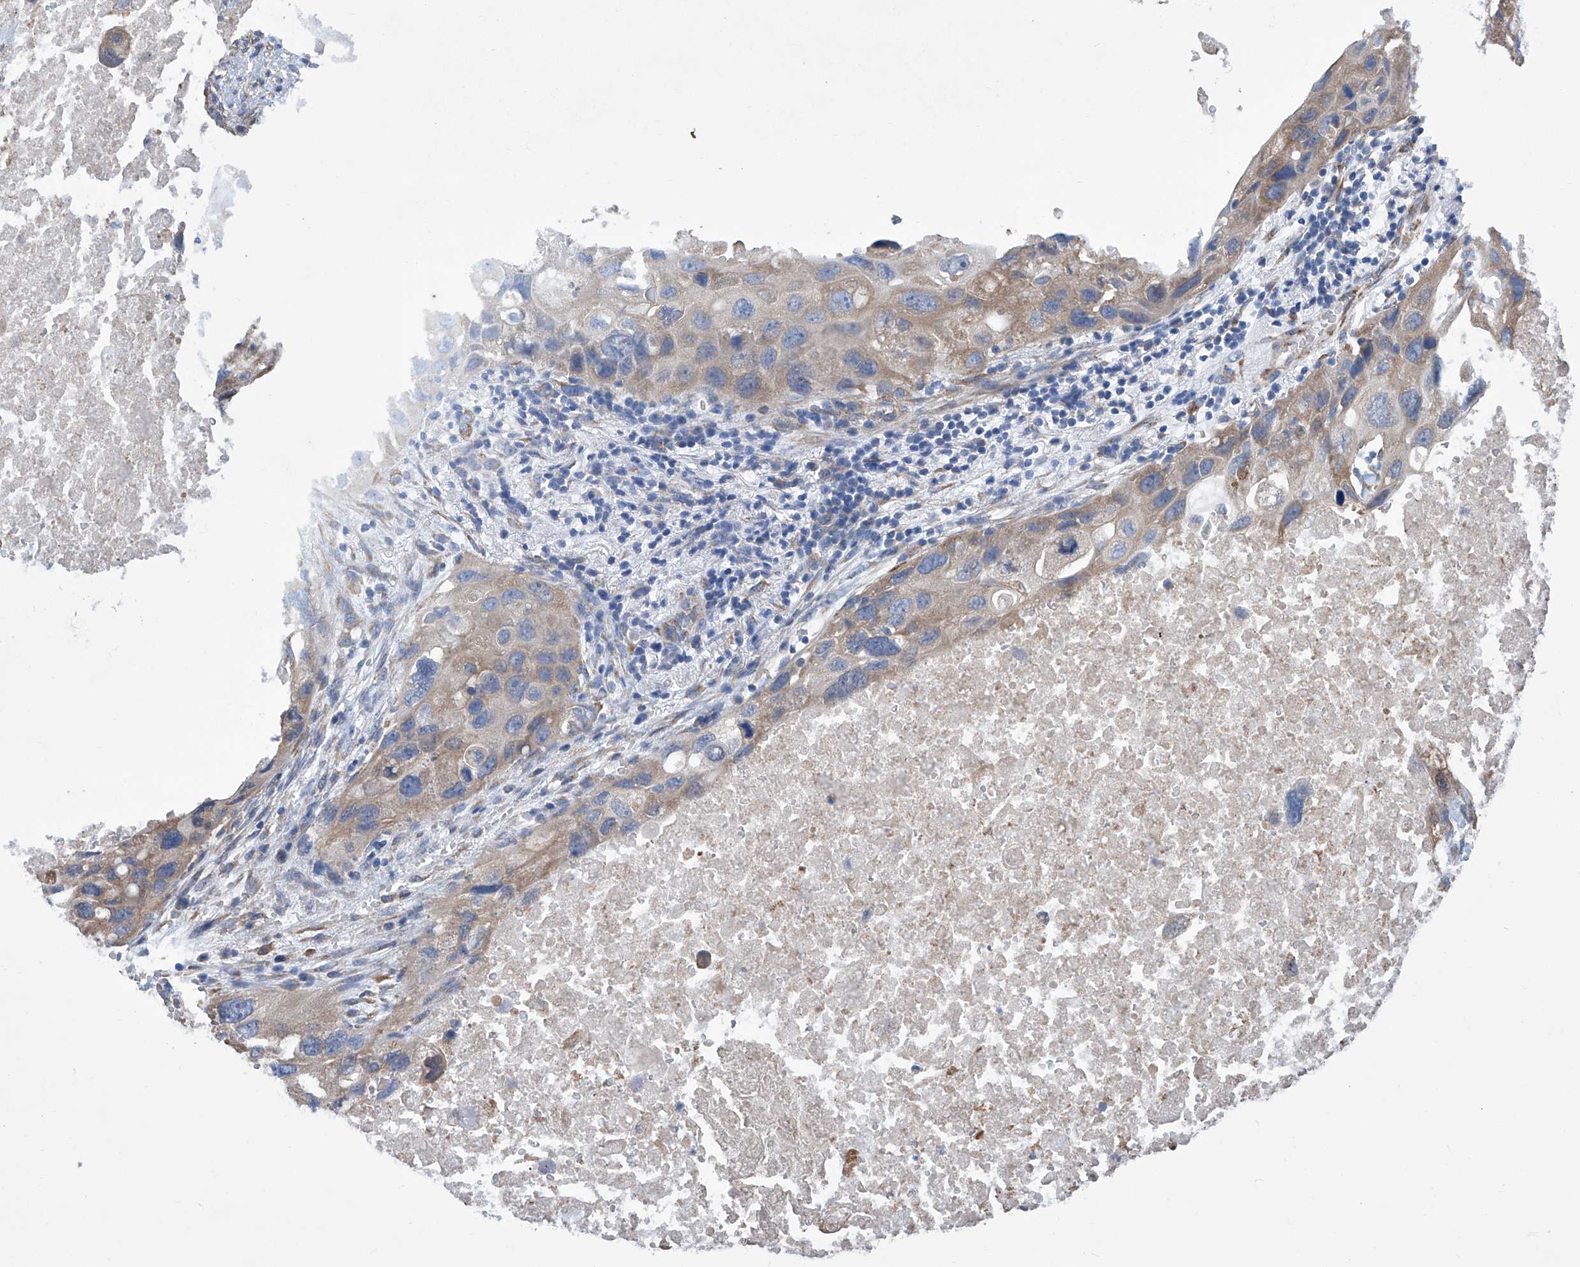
{"staining": {"intensity": "weak", "quantity": ">75%", "location": "cytoplasmic/membranous"}, "tissue": "lung cancer", "cell_type": "Tumor cells", "image_type": "cancer", "snomed": [{"axis": "morphology", "description": "Squamous cell carcinoma, NOS"}, {"axis": "topography", "description": "Lung"}], "caption": "A brown stain highlights weak cytoplasmic/membranous positivity of a protein in lung cancer tumor cells. The protein is shown in brown color, while the nuclei are stained blue.", "gene": "SMS", "patient": {"sex": "female", "age": 73}}